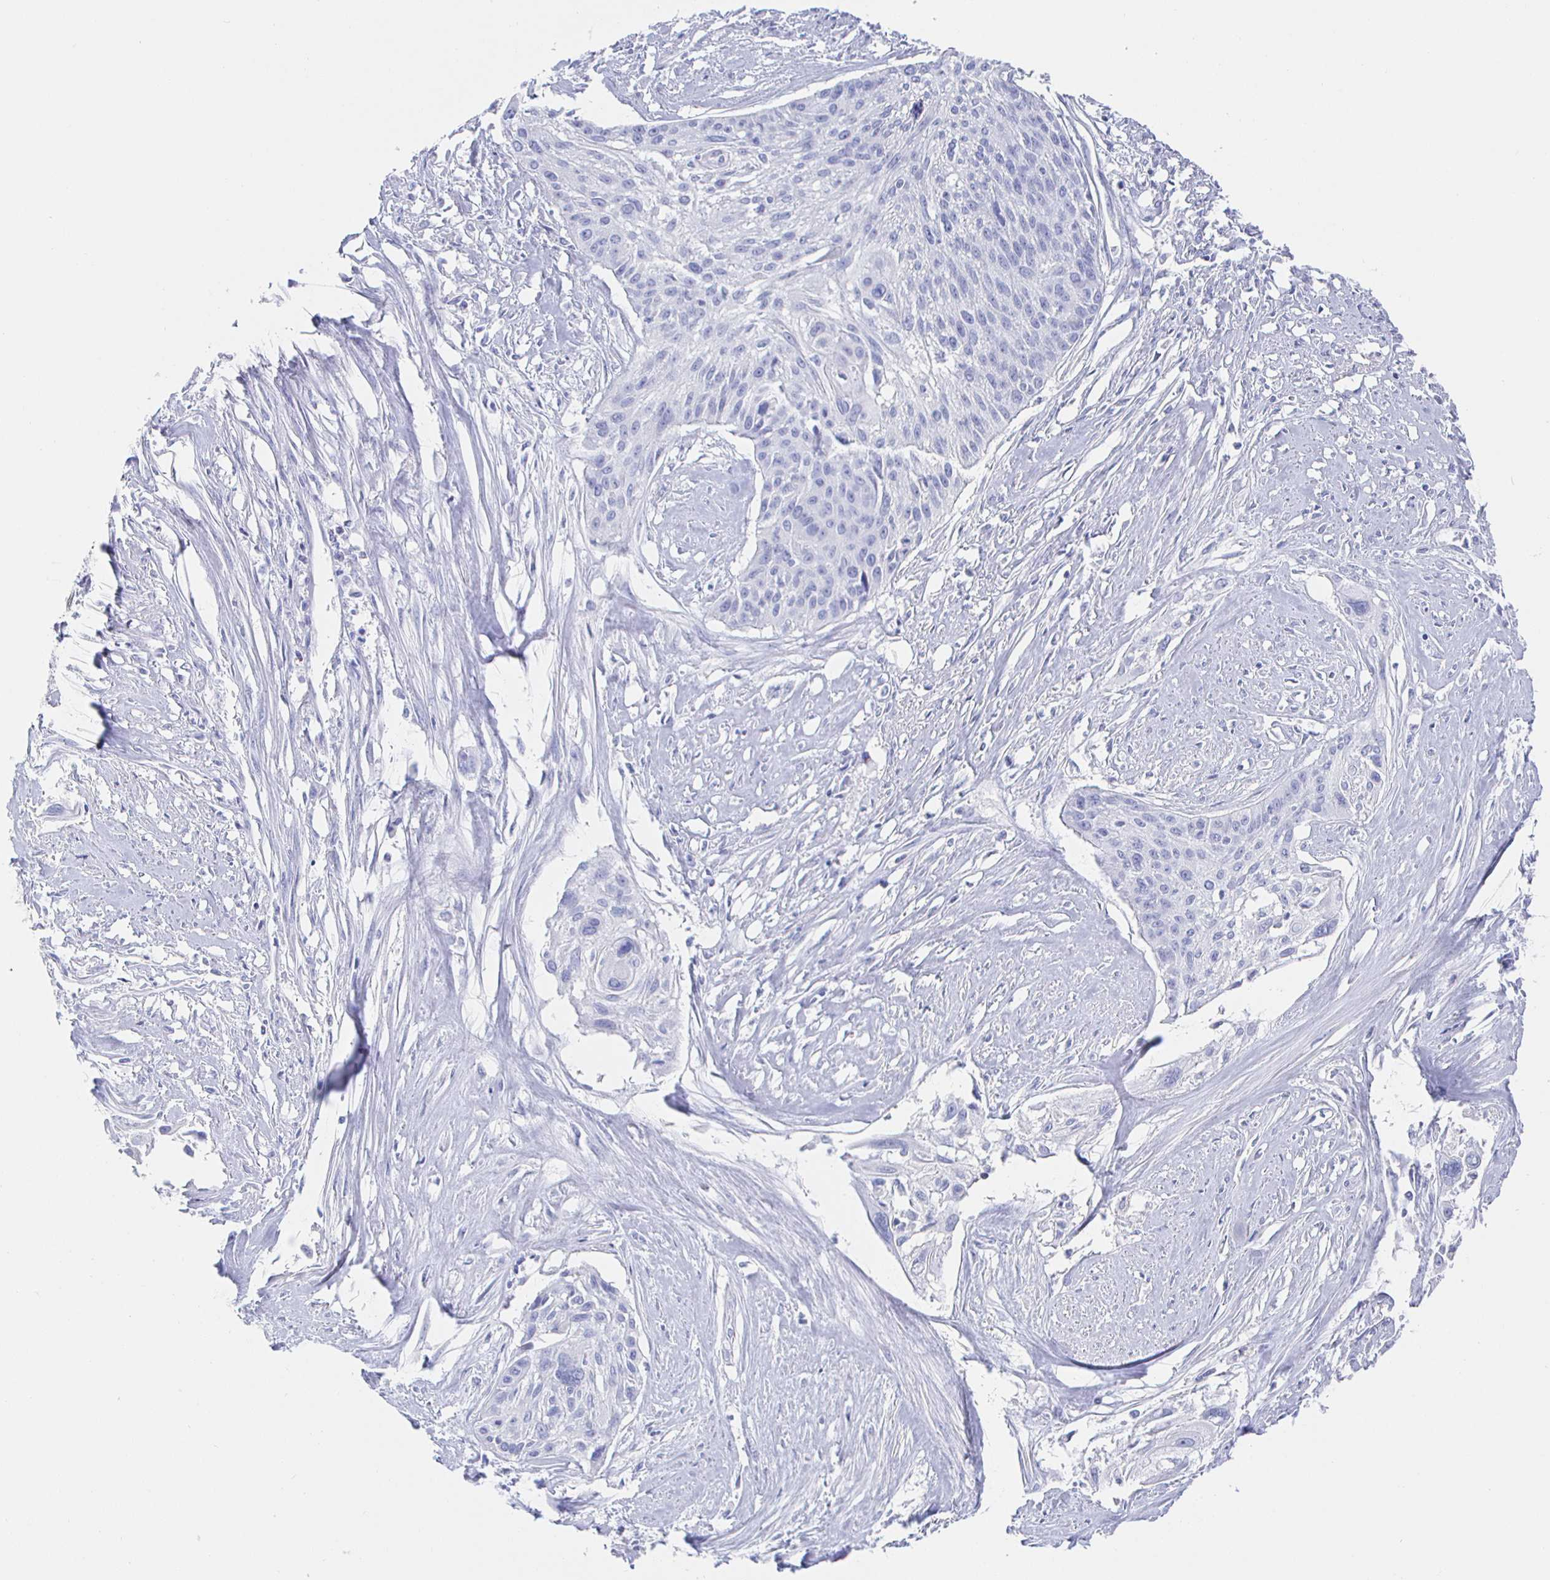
{"staining": {"intensity": "negative", "quantity": "none", "location": "none"}, "tissue": "cervical cancer", "cell_type": "Tumor cells", "image_type": "cancer", "snomed": [{"axis": "morphology", "description": "Squamous cell carcinoma, NOS"}, {"axis": "topography", "description": "Cervix"}], "caption": "Cervical cancer (squamous cell carcinoma) was stained to show a protein in brown. There is no significant expression in tumor cells.", "gene": "CLCA1", "patient": {"sex": "female", "age": 49}}